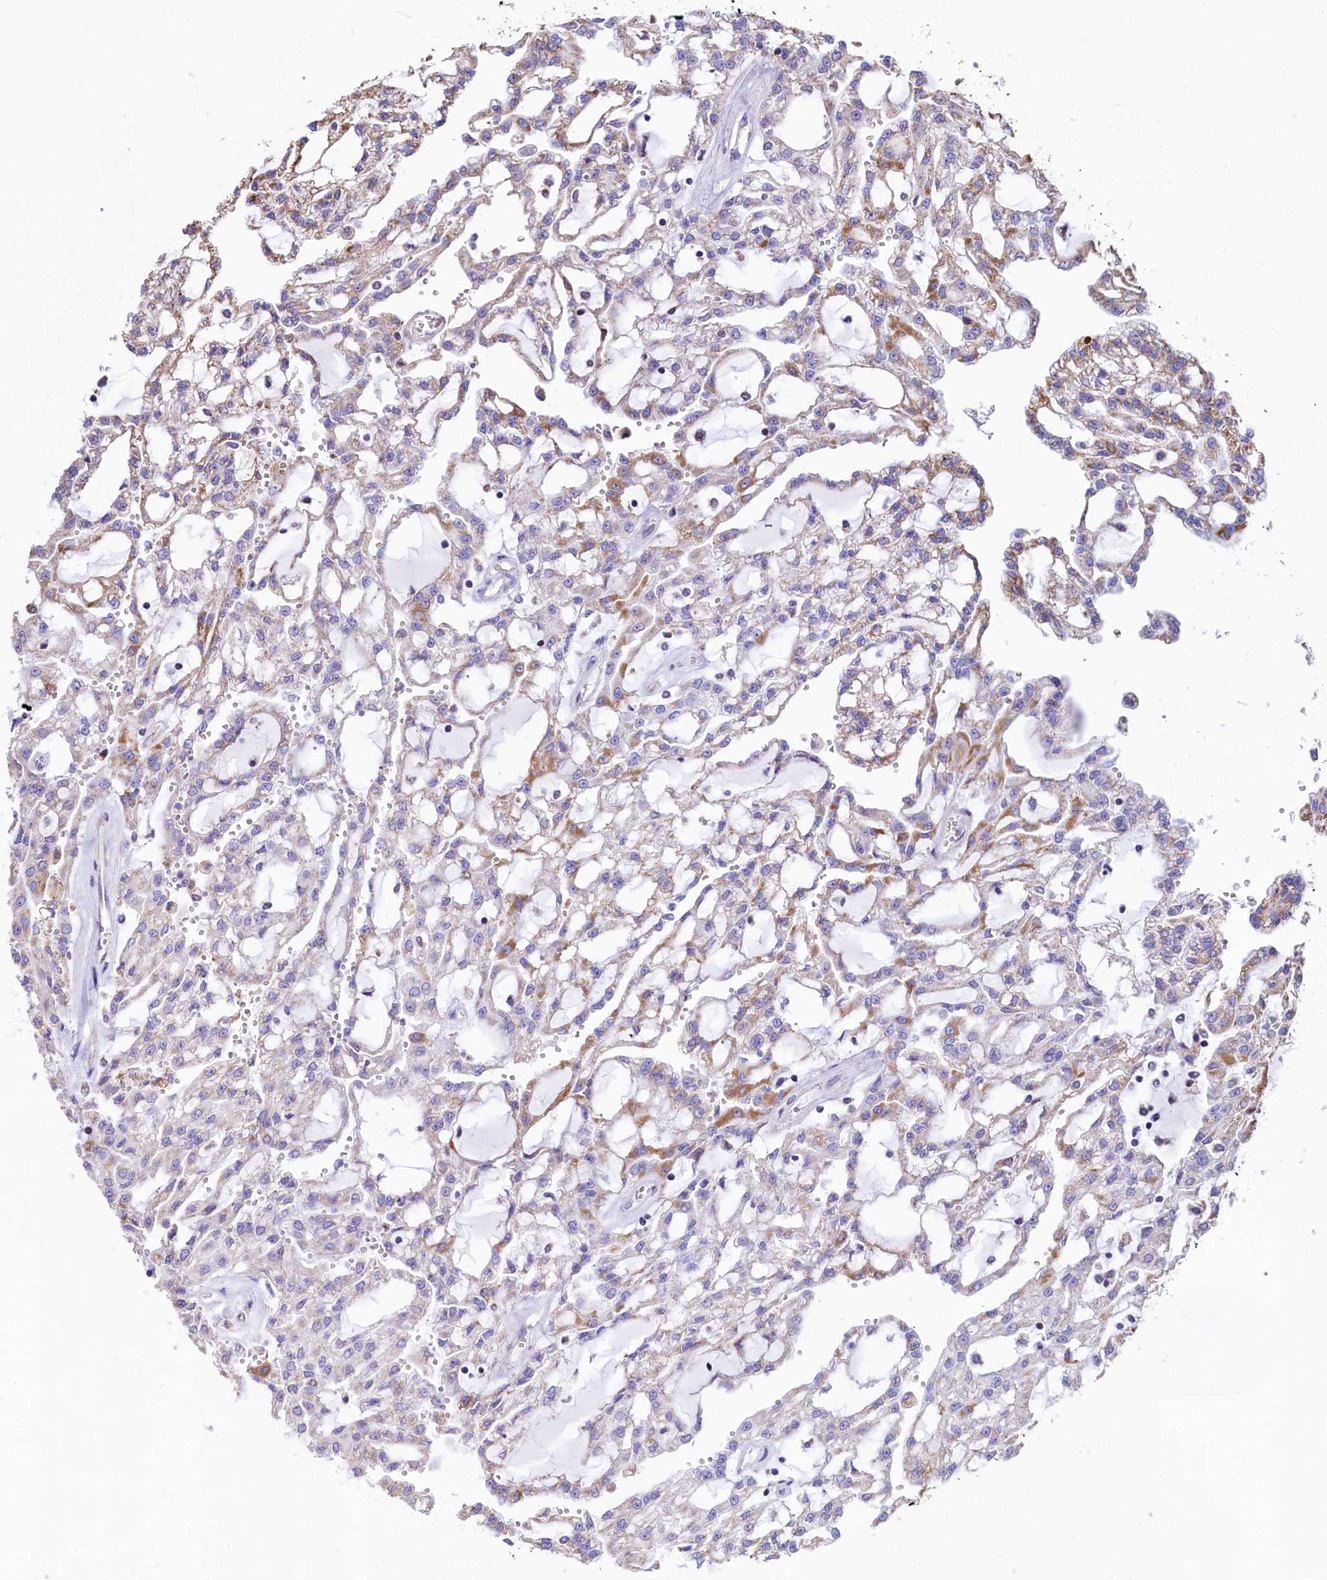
{"staining": {"intensity": "moderate", "quantity": "<25%", "location": "cytoplasmic/membranous"}, "tissue": "renal cancer", "cell_type": "Tumor cells", "image_type": "cancer", "snomed": [{"axis": "morphology", "description": "Adenocarcinoma, NOS"}, {"axis": "topography", "description": "Kidney"}], "caption": "The immunohistochemical stain shows moderate cytoplasmic/membranous expression in tumor cells of renal cancer tissue.", "gene": "VWCE", "patient": {"sex": "male", "age": 63}}